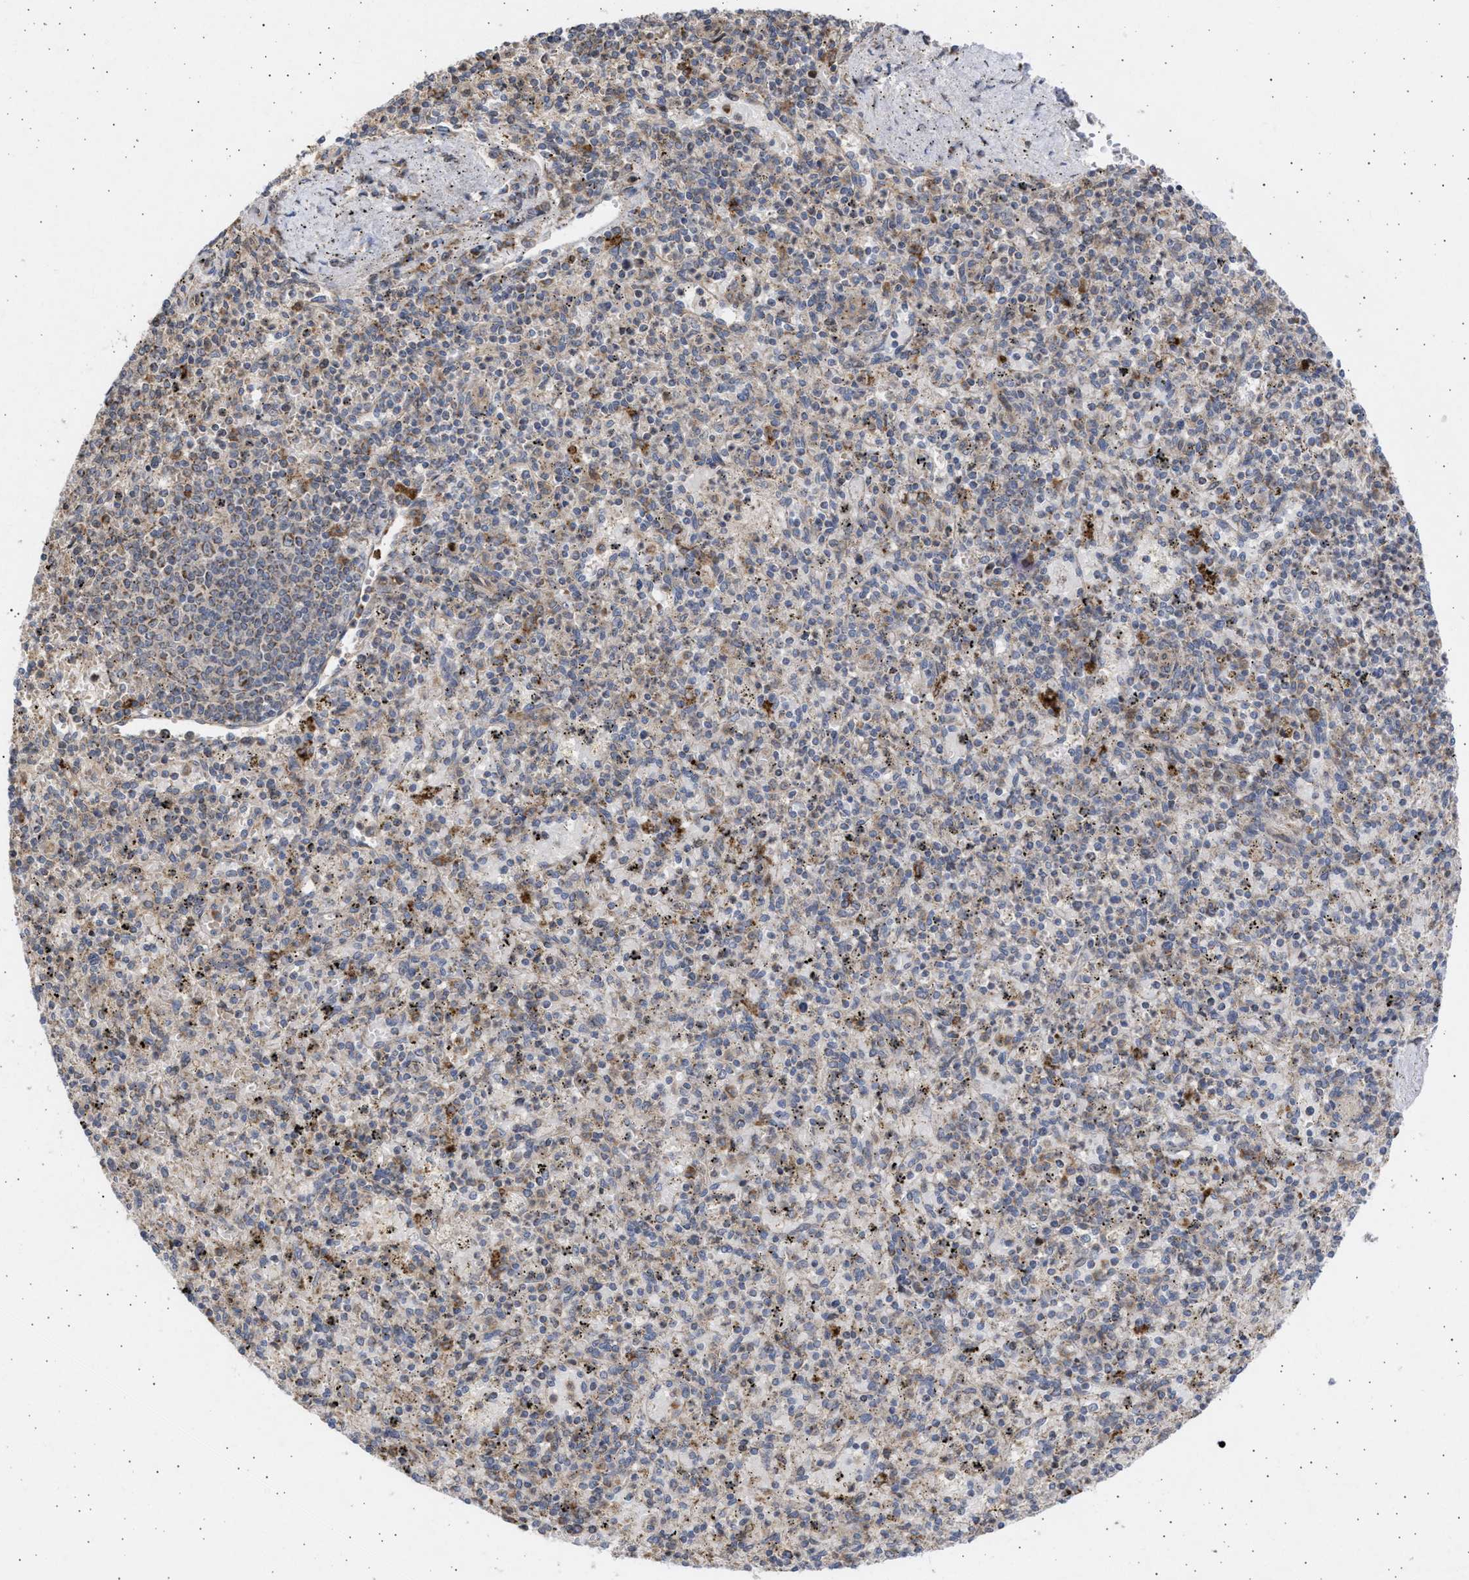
{"staining": {"intensity": "weak", "quantity": "25%-75%", "location": "cytoplasmic/membranous"}, "tissue": "spleen", "cell_type": "Cells in red pulp", "image_type": "normal", "snomed": [{"axis": "morphology", "description": "Normal tissue, NOS"}, {"axis": "topography", "description": "Spleen"}], "caption": "Spleen stained with IHC displays weak cytoplasmic/membranous staining in about 25%-75% of cells in red pulp.", "gene": "TTC19", "patient": {"sex": "male", "age": 72}}